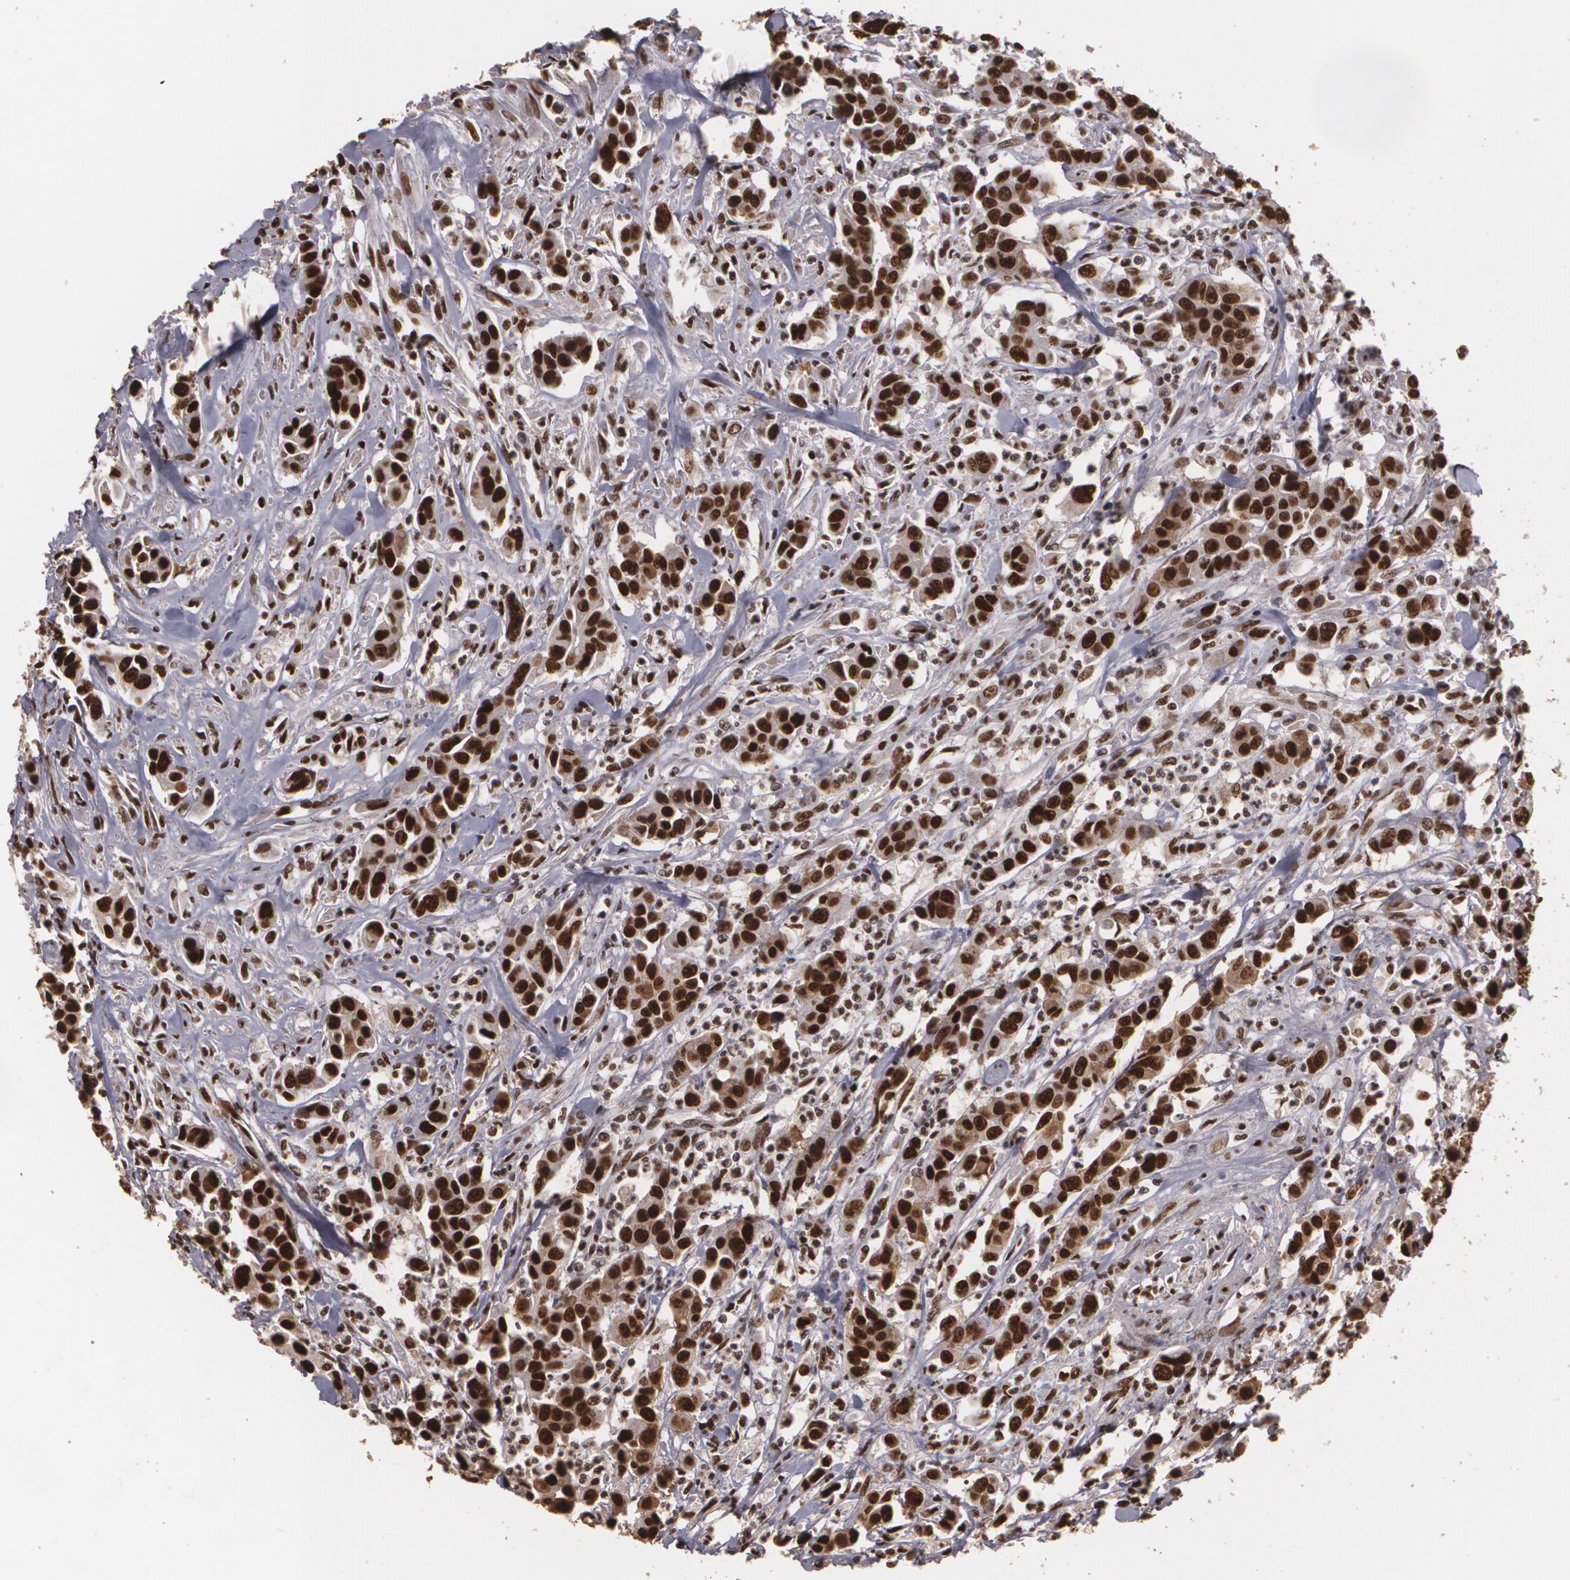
{"staining": {"intensity": "strong", "quantity": ">75%", "location": "cytoplasmic/membranous,nuclear"}, "tissue": "urothelial cancer", "cell_type": "Tumor cells", "image_type": "cancer", "snomed": [{"axis": "morphology", "description": "Urothelial carcinoma, High grade"}, {"axis": "topography", "description": "Urinary bladder"}], "caption": "Urothelial cancer stained for a protein exhibits strong cytoplasmic/membranous and nuclear positivity in tumor cells. The staining was performed using DAB, with brown indicating positive protein expression. Nuclei are stained blue with hematoxylin.", "gene": "RCOR1", "patient": {"sex": "male", "age": 86}}